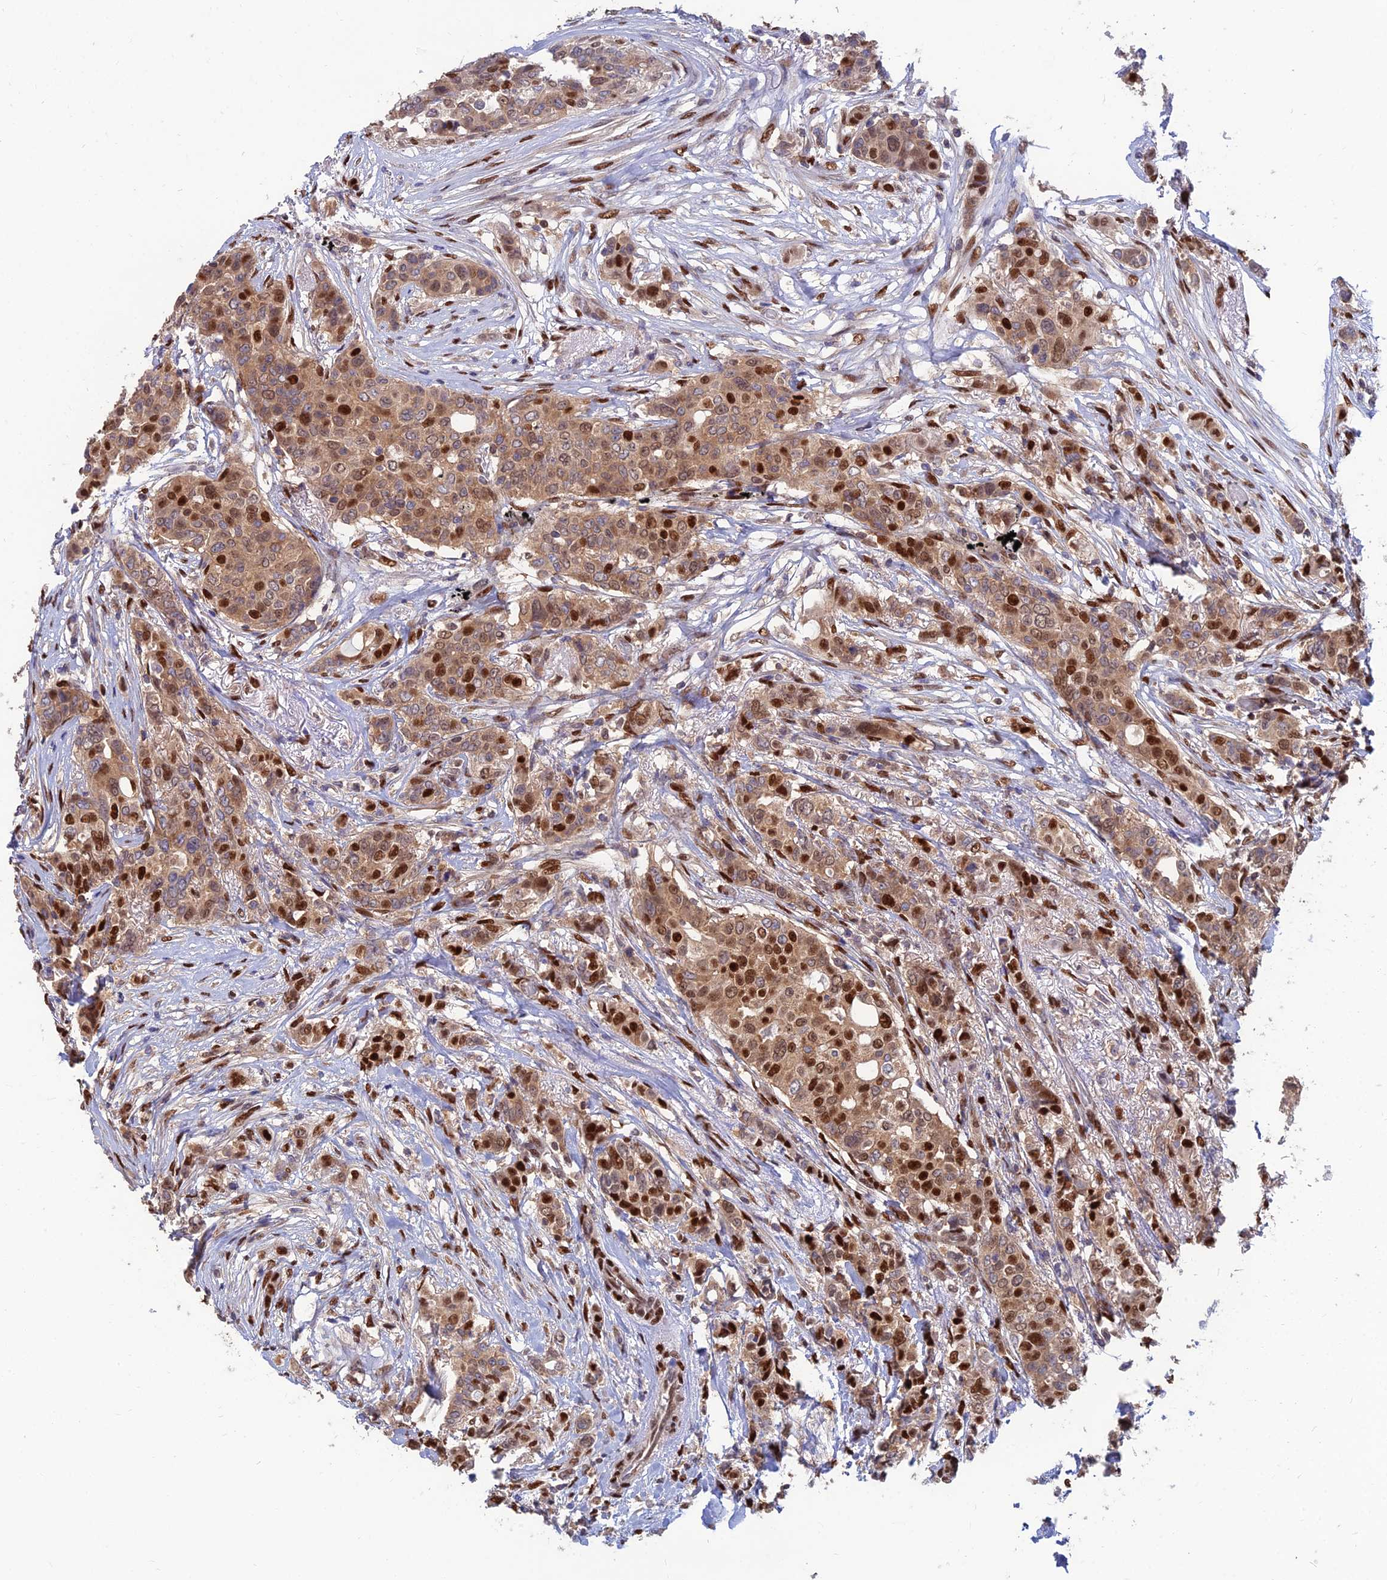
{"staining": {"intensity": "moderate", "quantity": ">75%", "location": "cytoplasmic/membranous,nuclear"}, "tissue": "breast cancer", "cell_type": "Tumor cells", "image_type": "cancer", "snomed": [{"axis": "morphology", "description": "Lobular carcinoma"}, {"axis": "topography", "description": "Breast"}], "caption": "Approximately >75% of tumor cells in lobular carcinoma (breast) exhibit moderate cytoplasmic/membranous and nuclear protein staining as visualized by brown immunohistochemical staining.", "gene": "DNPEP", "patient": {"sex": "female", "age": 51}}